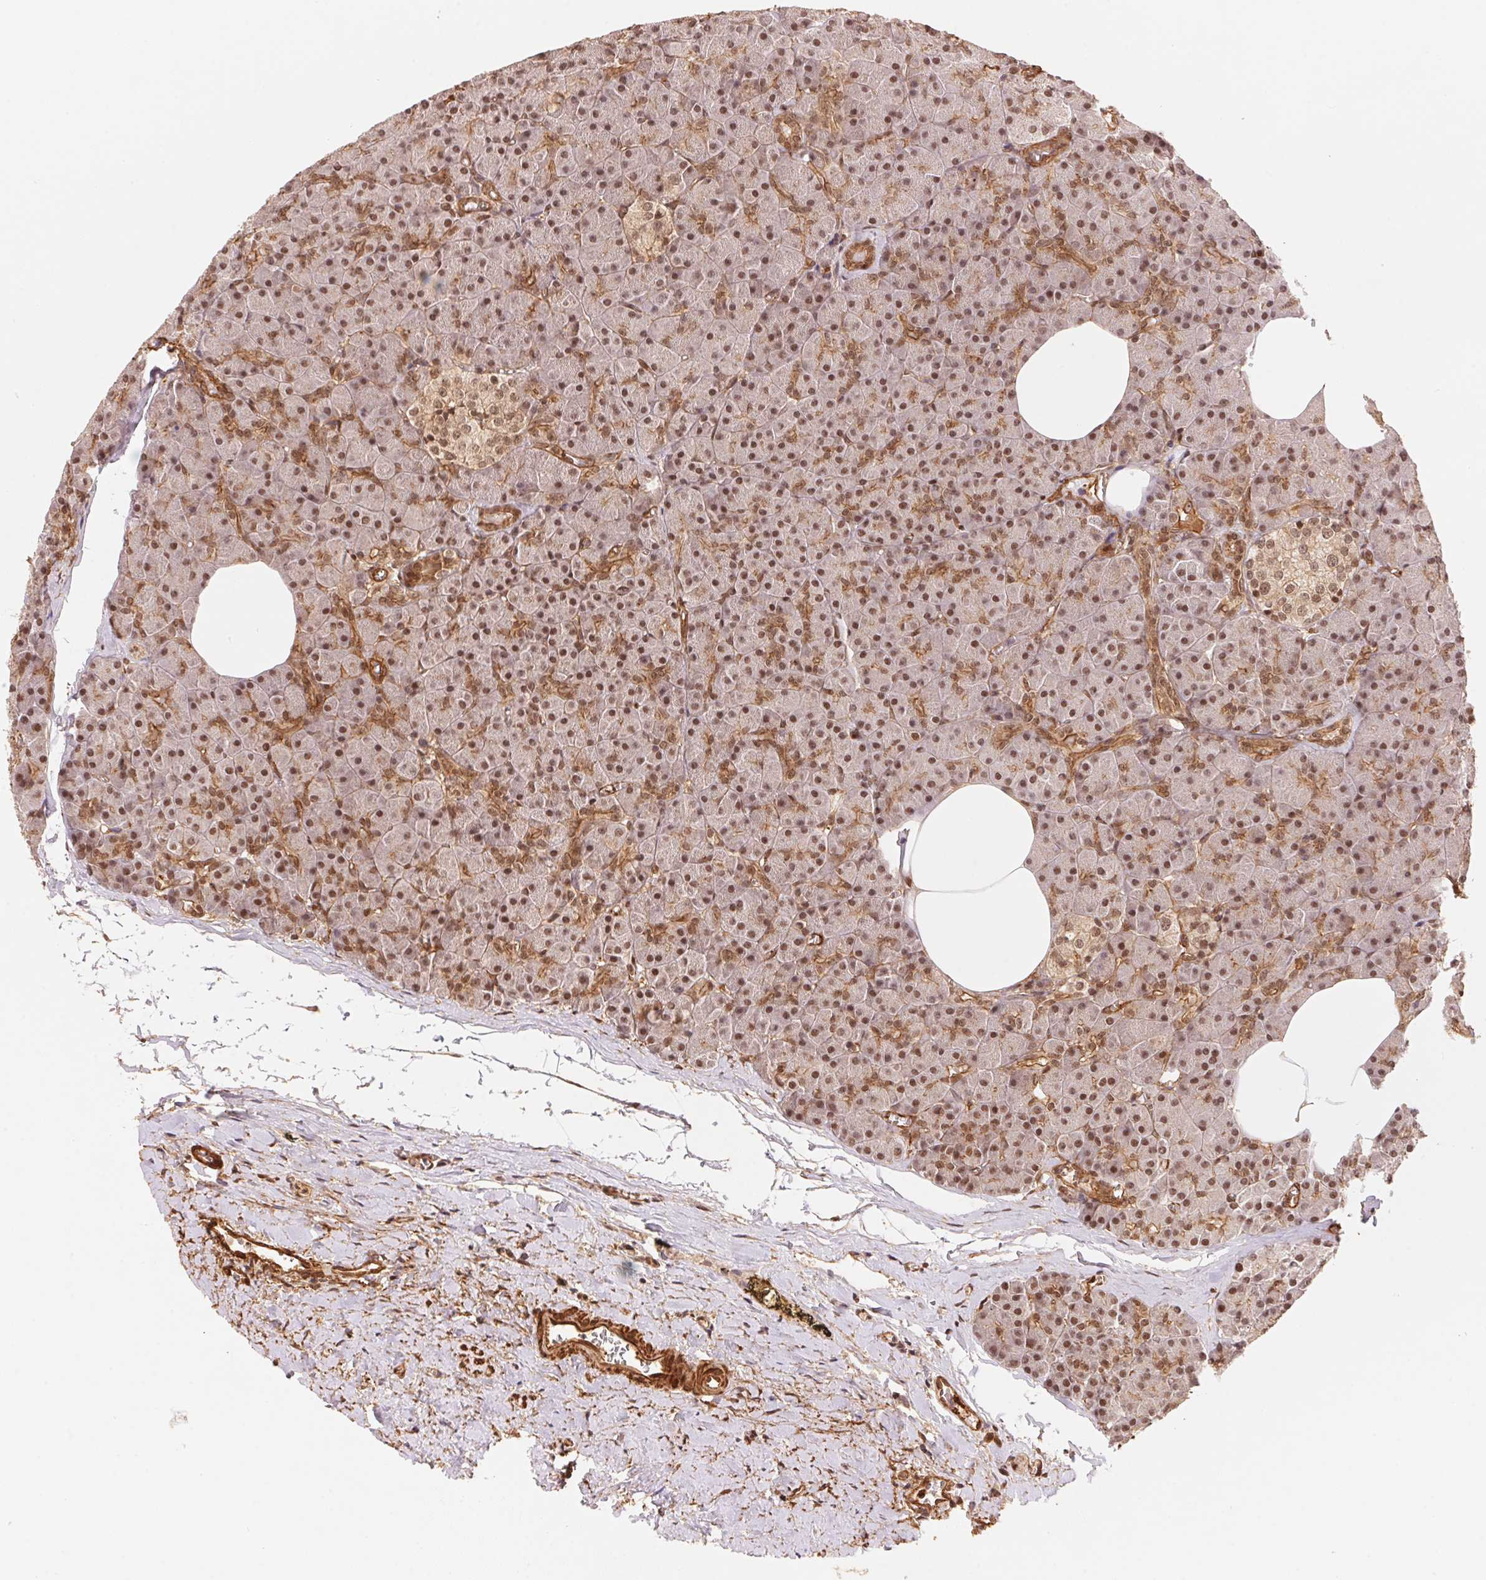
{"staining": {"intensity": "moderate", "quantity": ">75%", "location": "cytoplasmic/membranous,nuclear"}, "tissue": "pancreas", "cell_type": "Exocrine glandular cells", "image_type": "normal", "snomed": [{"axis": "morphology", "description": "Normal tissue, NOS"}, {"axis": "topography", "description": "Pancreas"}], "caption": "Moderate cytoplasmic/membranous,nuclear positivity is appreciated in about >75% of exocrine glandular cells in benign pancreas. (Brightfield microscopy of DAB IHC at high magnification).", "gene": "TNIP2", "patient": {"sex": "female", "age": 45}}